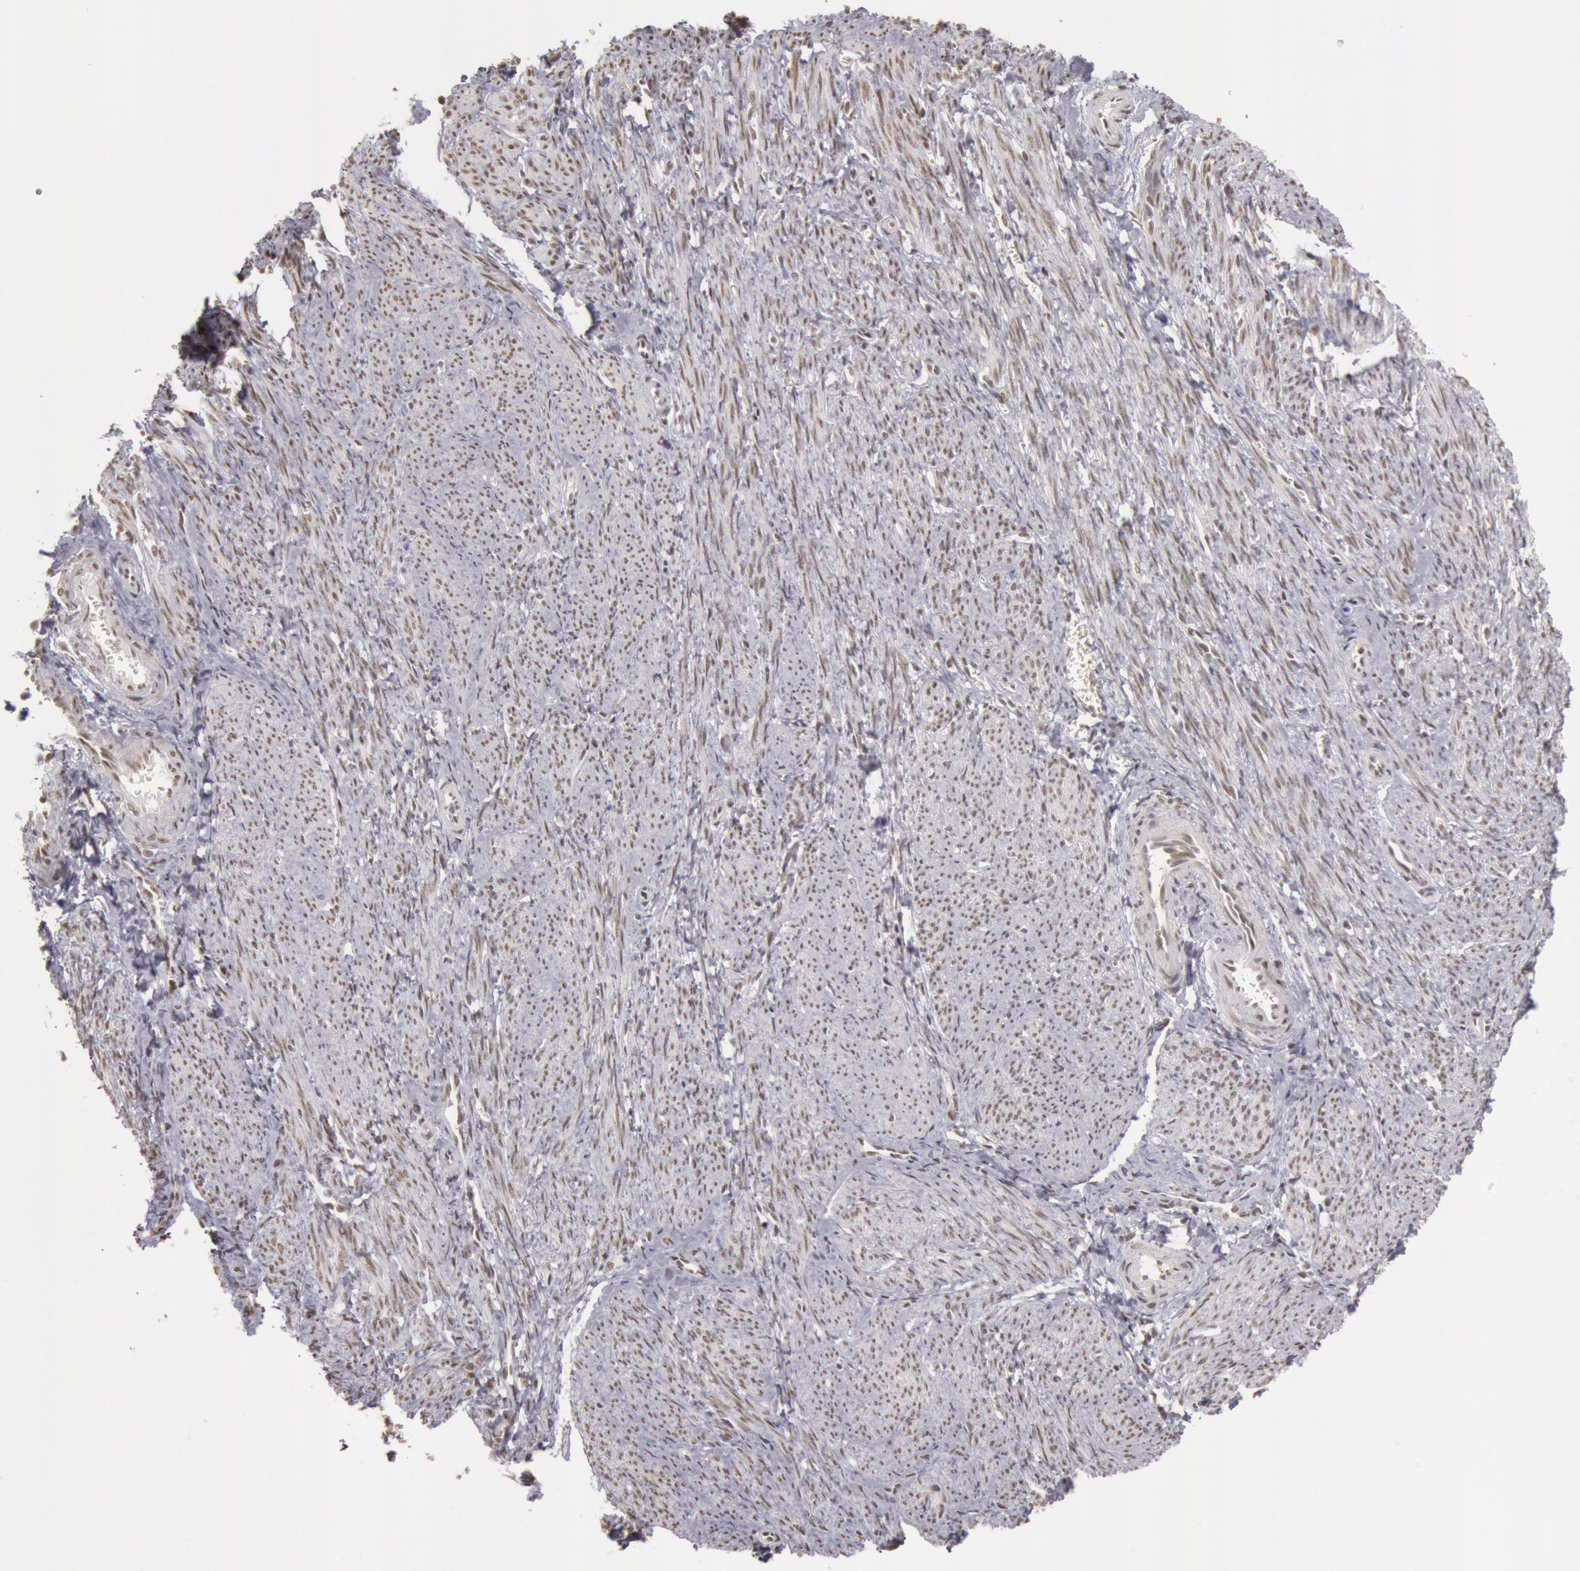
{"staining": {"intensity": "moderate", "quantity": ">75%", "location": "nuclear"}, "tissue": "smooth muscle", "cell_type": "Smooth muscle cells", "image_type": "normal", "snomed": [{"axis": "morphology", "description": "Normal tissue, NOS"}, {"axis": "topography", "description": "Smooth muscle"}, {"axis": "topography", "description": "Cervix"}], "caption": "Protein positivity by immunohistochemistry reveals moderate nuclear positivity in approximately >75% of smooth muscle cells in unremarkable smooth muscle.", "gene": "ESS2", "patient": {"sex": "female", "age": 70}}